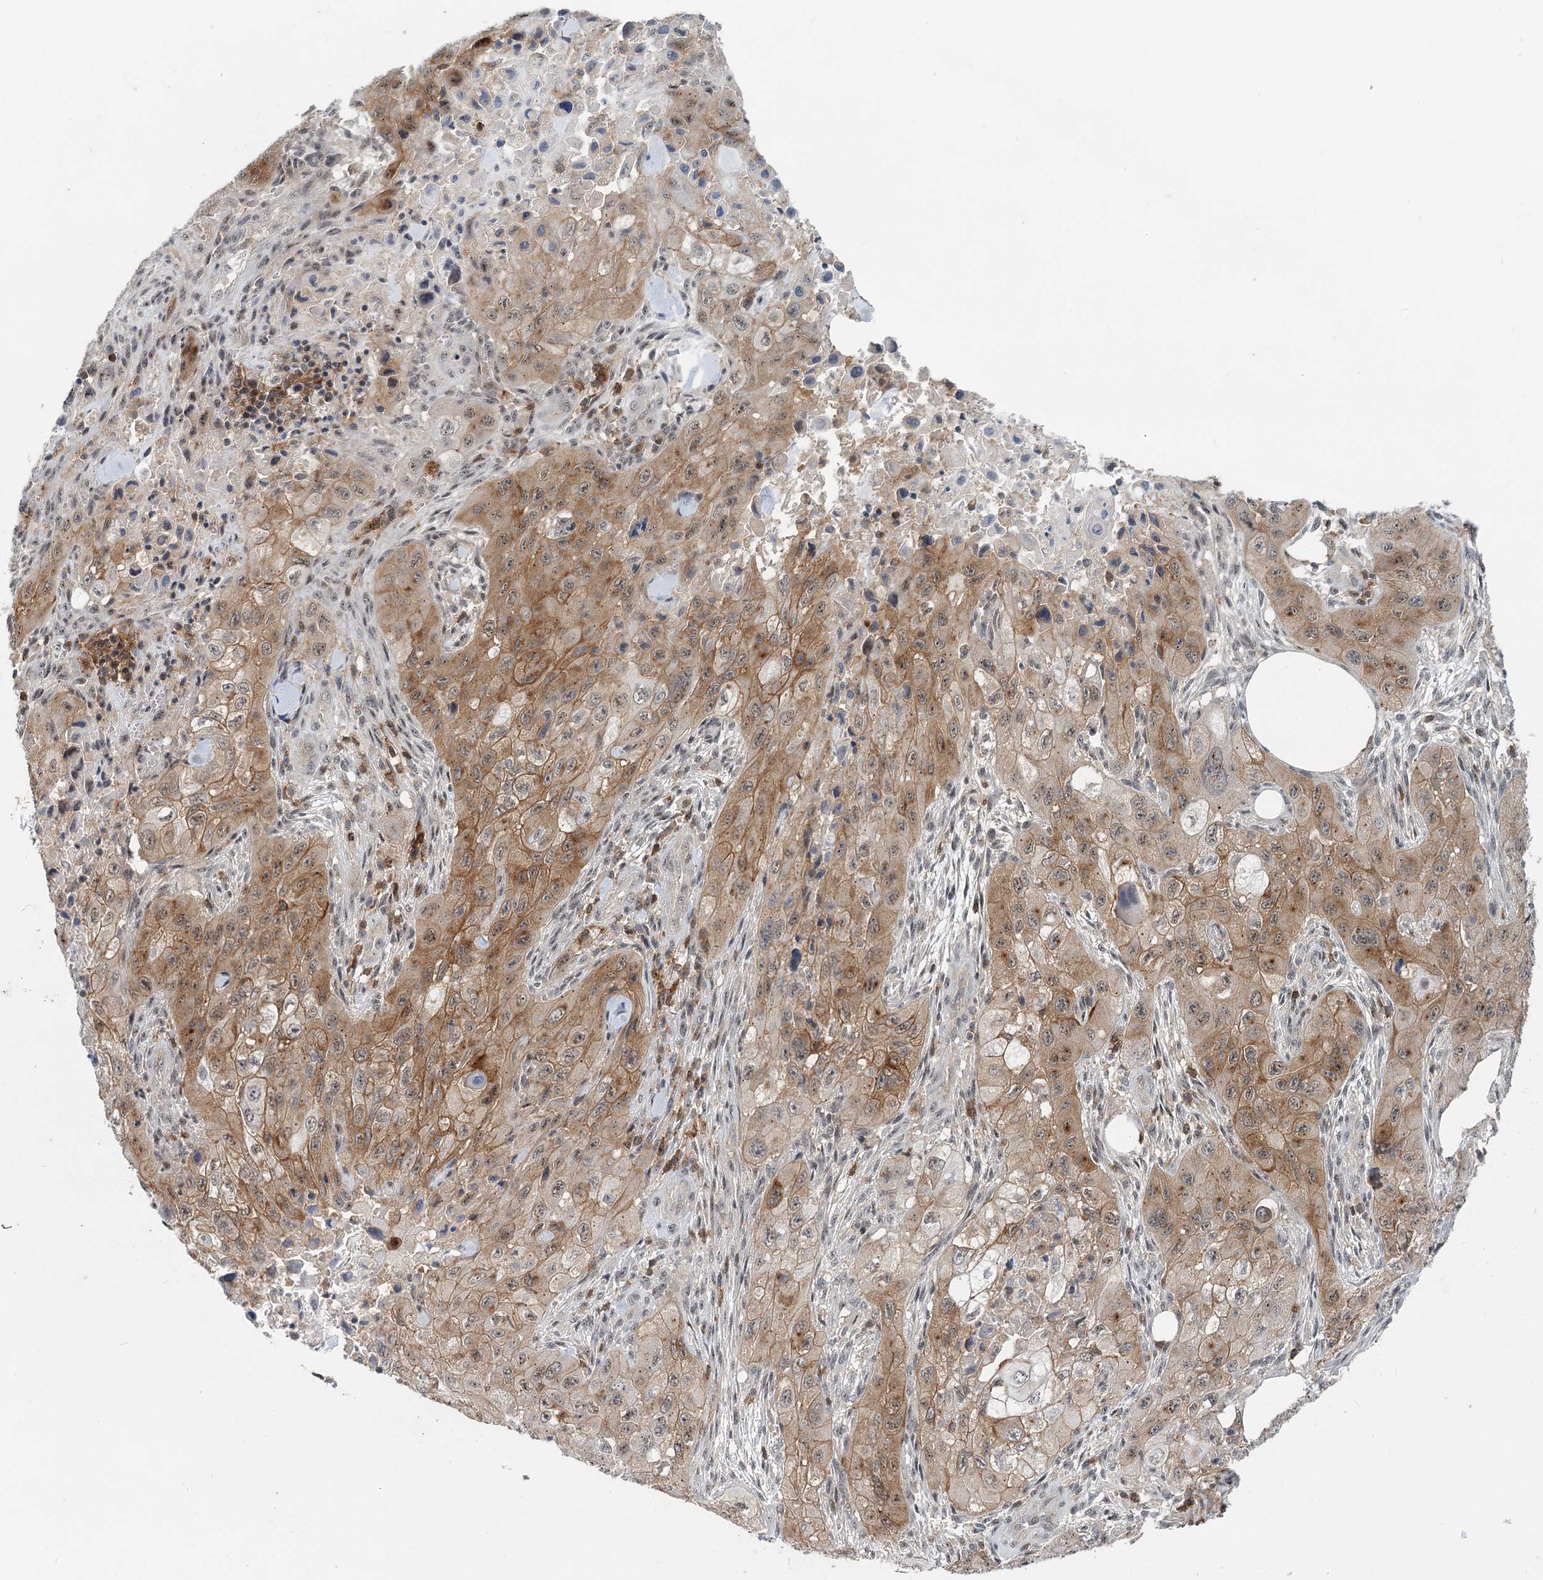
{"staining": {"intensity": "moderate", "quantity": ">75%", "location": "cytoplasmic/membranous,nuclear"}, "tissue": "skin cancer", "cell_type": "Tumor cells", "image_type": "cancer", "snomed": [{"axis": "morphology", "description": "Squamous cell carcinoma, NOS"}, {"axis": "topography", "description": "Skin"}, {"axis": "topography", "description": "Subcutis"}], "caption": "Protein expression analysis of skin cancer reveals moderate cytoplasmic/membranous and nuclear staining in about >75% of tumor cells.", "gene": "CDC42SE2", "patient": {"sex": "male", "age": 73}}